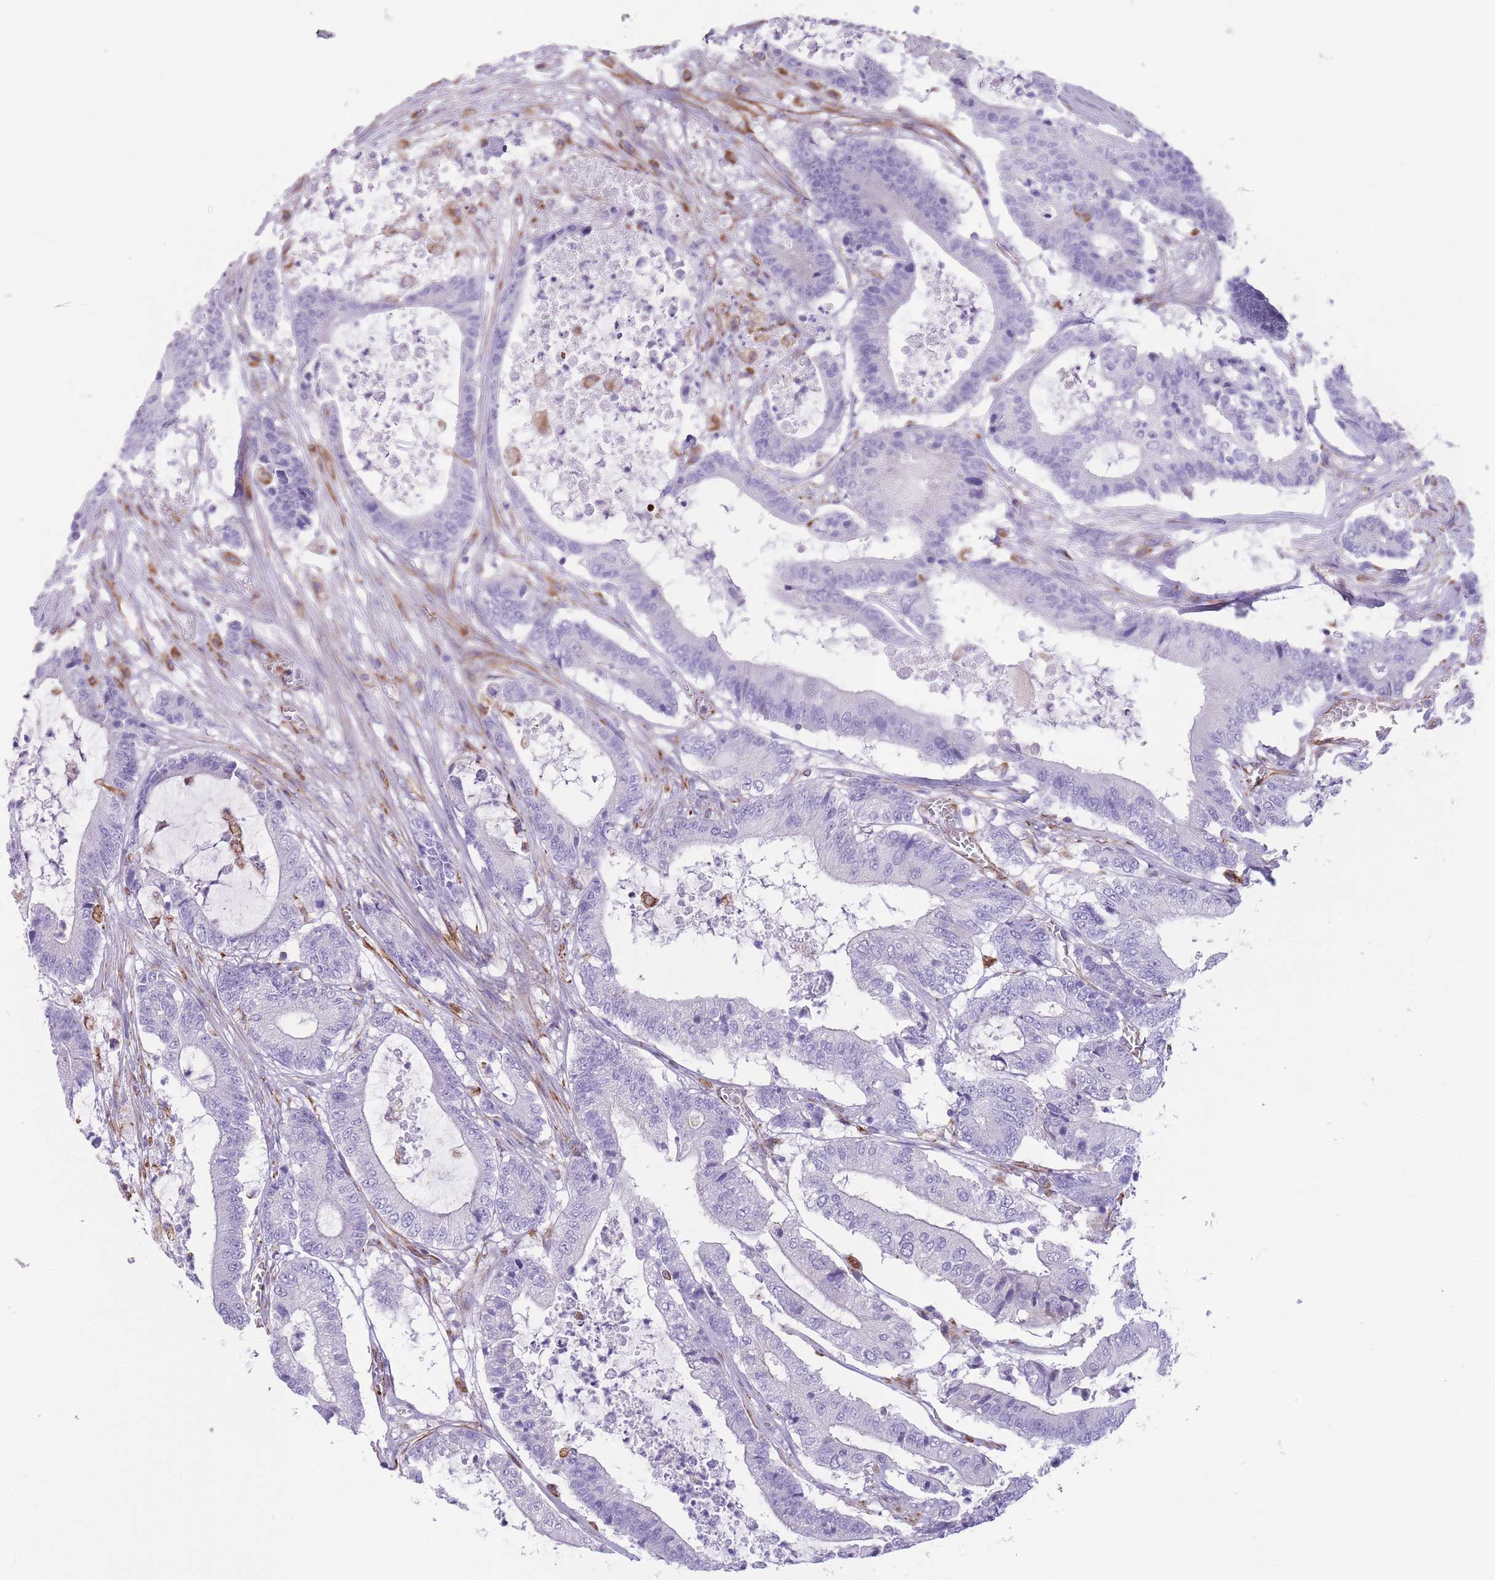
{"staining": {"intensity": "negative", "quantity": "none", "location": "none"}, "tissue": "colorectal cancer", "cell_type": "Tumor cells", "image_type": "cancer", "snomed": [{"axis": "morphology", "description": "Adenocarcinoma, NOS"}, {"axis": "topography", "description": "Colon"}], "caption": "DAB (3,3'-diaminobenzidine) immunohistochemical staining of human colorectal cancer (adenocarcinoma) displays no significant positivity in tumor cells.", "gene": "PTCD1", "patient": {"sex": "female", "age": 84}}